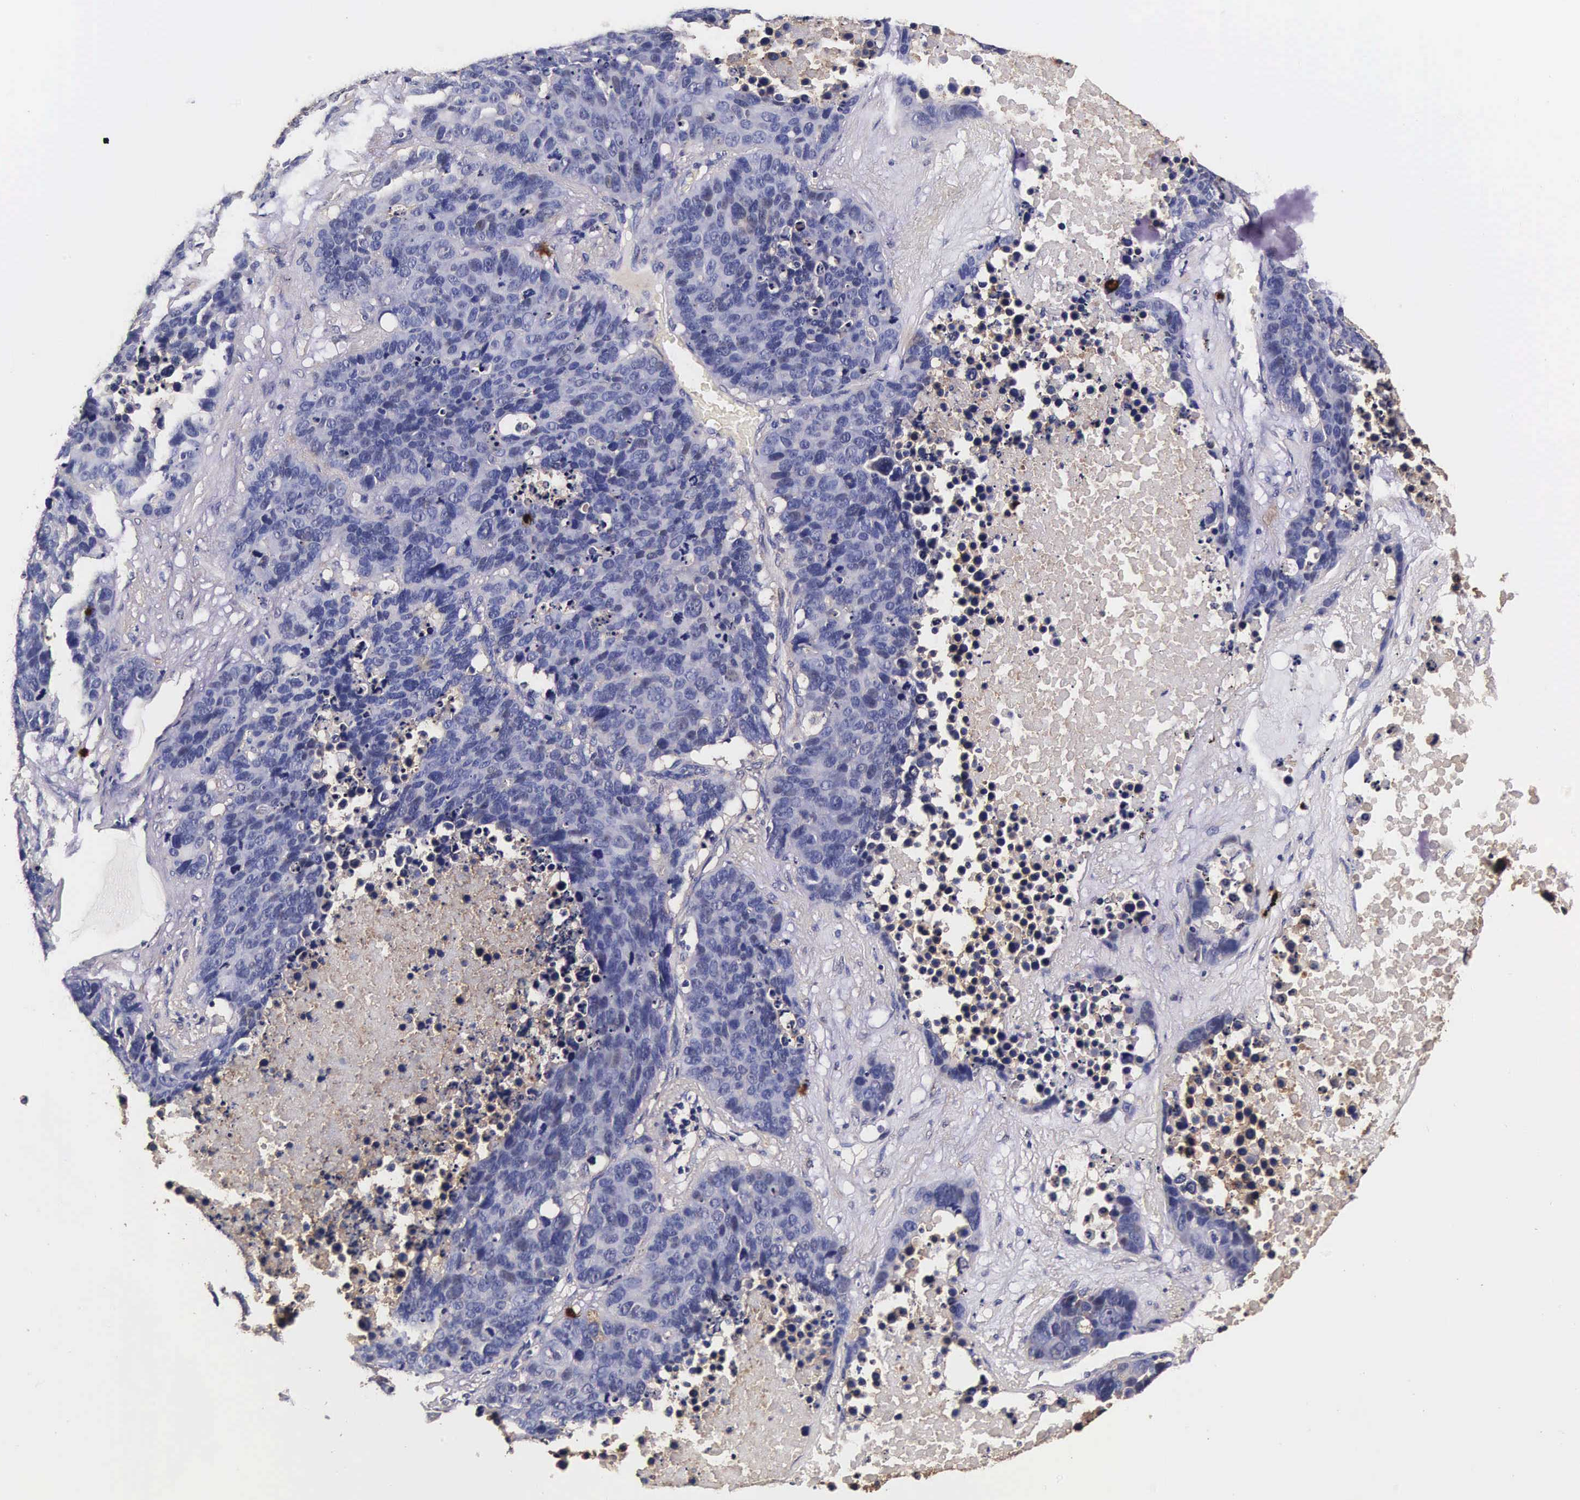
{"staining": {"intensity": "weak", "quantity": "<25%", "location": "cytoplasmic/membranous,nuclear"}, "tissue": "lung cancer", "cell_type": "Tumor cells", "image_type": "cancer", "snomed": [{"axis": "morphology", "description": "Carcinoid, malignant, NOS"}, {"axis": "topography", "description": "Lung"}], "caption": "The immunohistochemistry (IHC) histopathology image has no significant expression in tumor cells of lung malignant carcinoid tissue.", "gene": "TECPR2", "patient": {"sex": "male", "age": 60}}